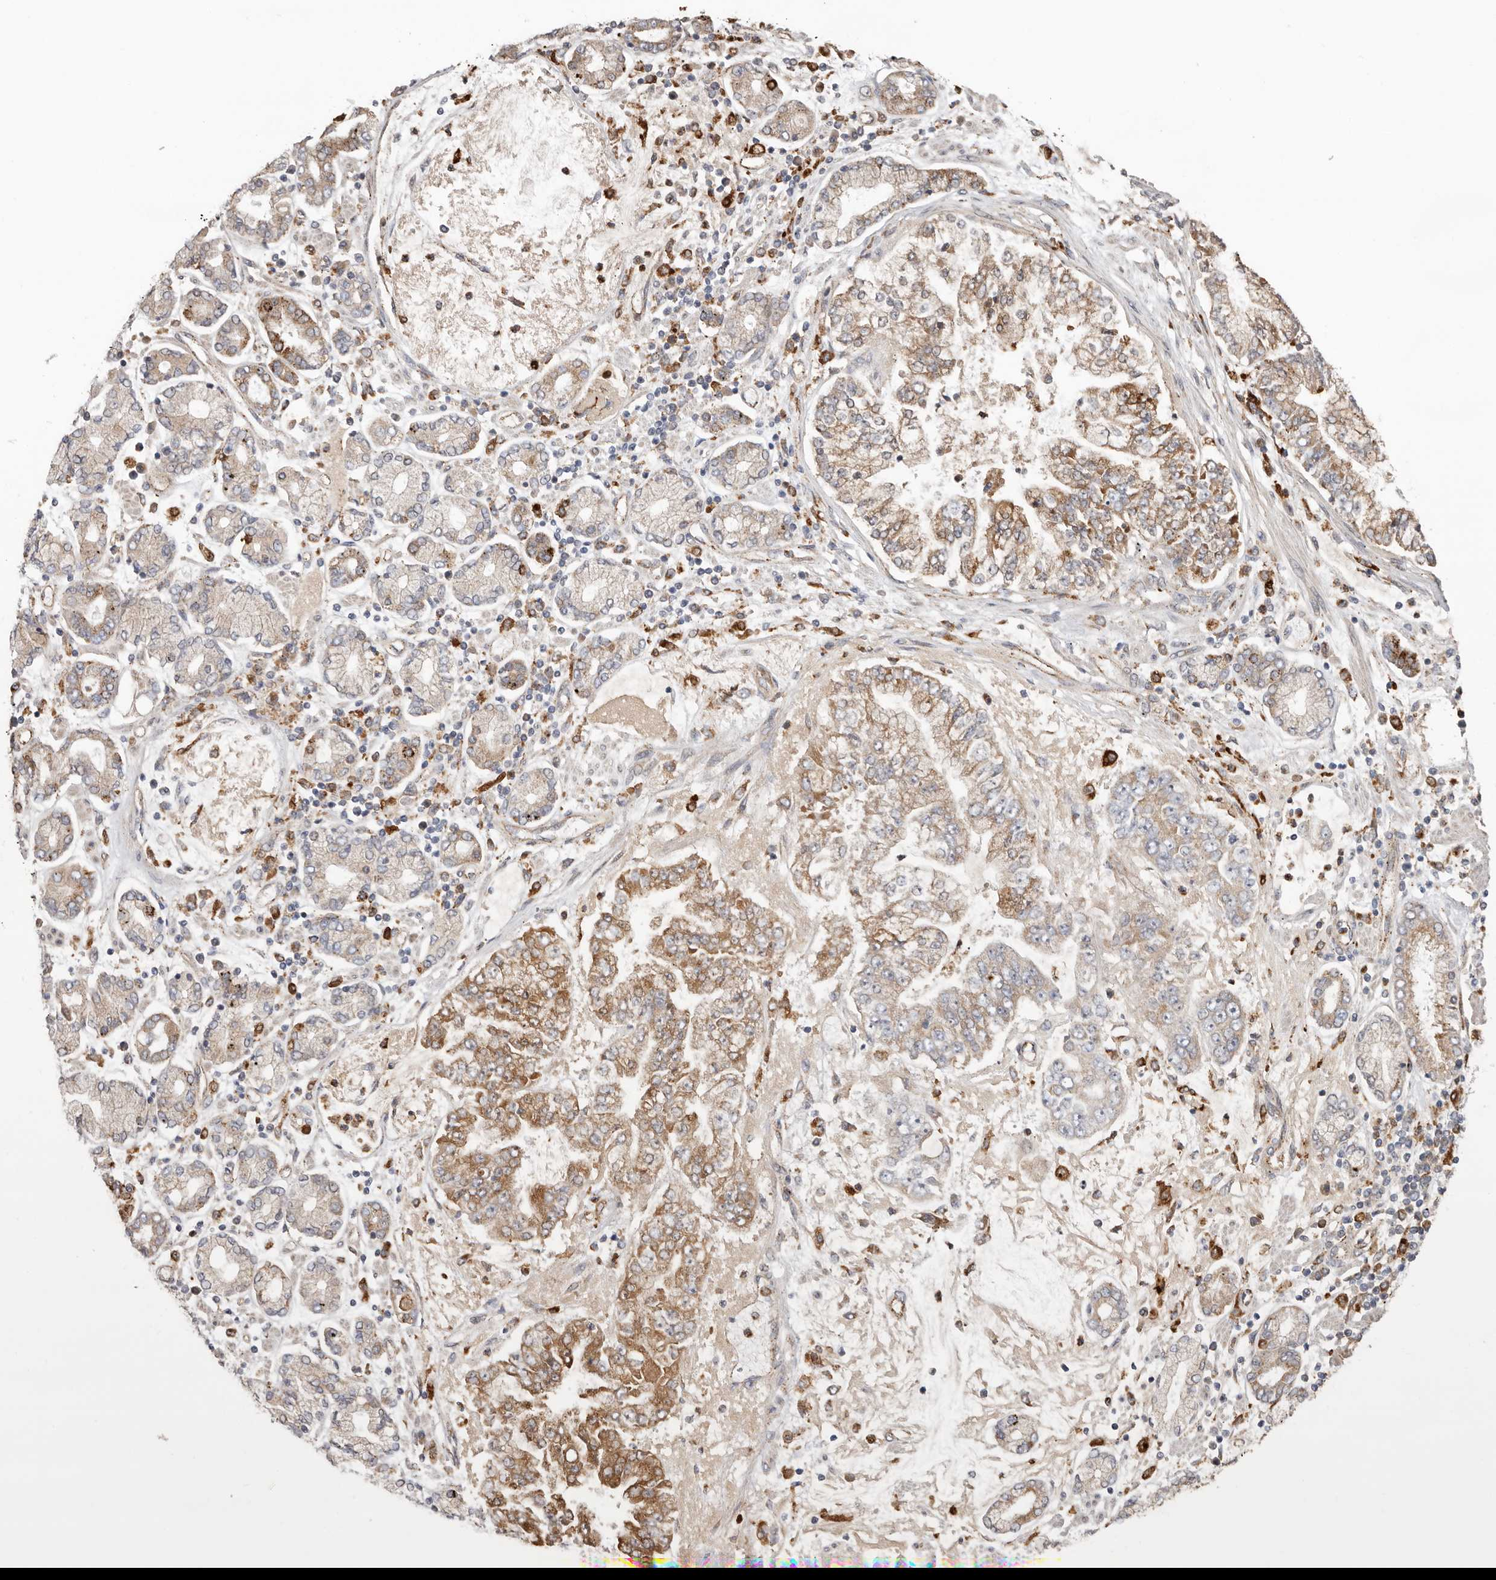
{"staining": {"intensity": "moderate", "quantity": "25%-75%", "location": "cytoplasmic/membranous"}, "tissue": "stomach cancer", "cell_type": "Tumor cells", "image_type": "cancer", "snomed": [{"axis": "morphology", "description": "Adenocarcinoma, NOS"}, {"axis": "topography", "description": "Stomach"}], "caption": "Immunohistochemistry micrograph of neoplastic tissue: adenocarcinoma (stomach) stained using immunohistochemistry demonstrates medium levels of moderate protein expression localized specifically in the cytoplasmic/membranous of tumor cells, appearing as a cytoplasmic/membranous brown color.", "gene": "GRN", "patient": {"sex": "male", "age": 76}}